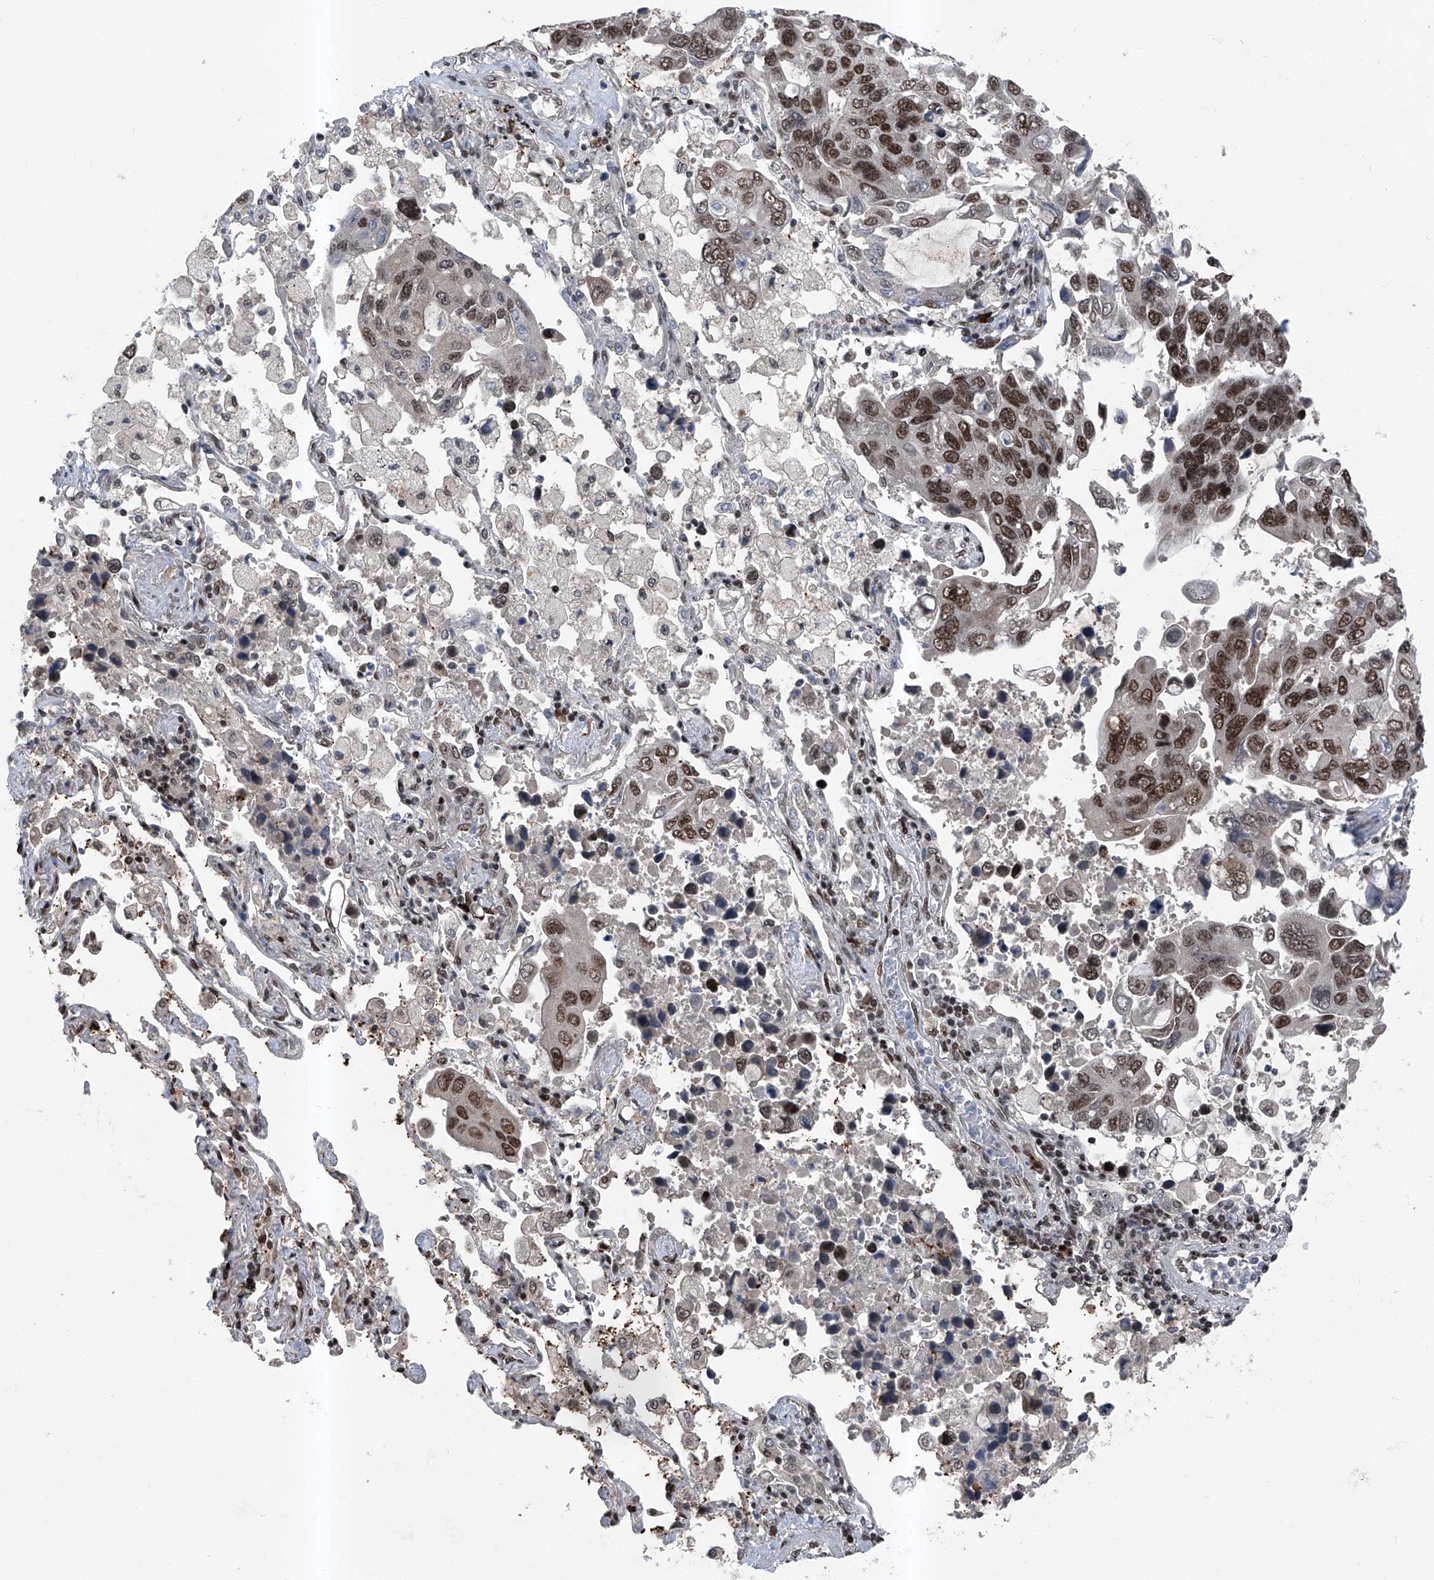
{"staining": {"intensity": "strong", "quantity": ">75%", "location": "nuclear"}, "tissue": "lung cancer", "cell_type": "Tumor cells", "image_type": "cancer", "snomed": [{"axis": "morphology", "description": "Adenocarcinoma, NOS"}, {"axis": "topography", "description": "Lung"}], "caption": "Tumor cells demonstrate high levels of strong nuclear expression in about >75% of cells in lung adenocarcinoma. (DAB (3,3'-diaminobenzidine) IHC, brown staining for protein, blue staining for nuclei).", "gene": "BMI1", "patient": {"sex": "male", "age": 64}}